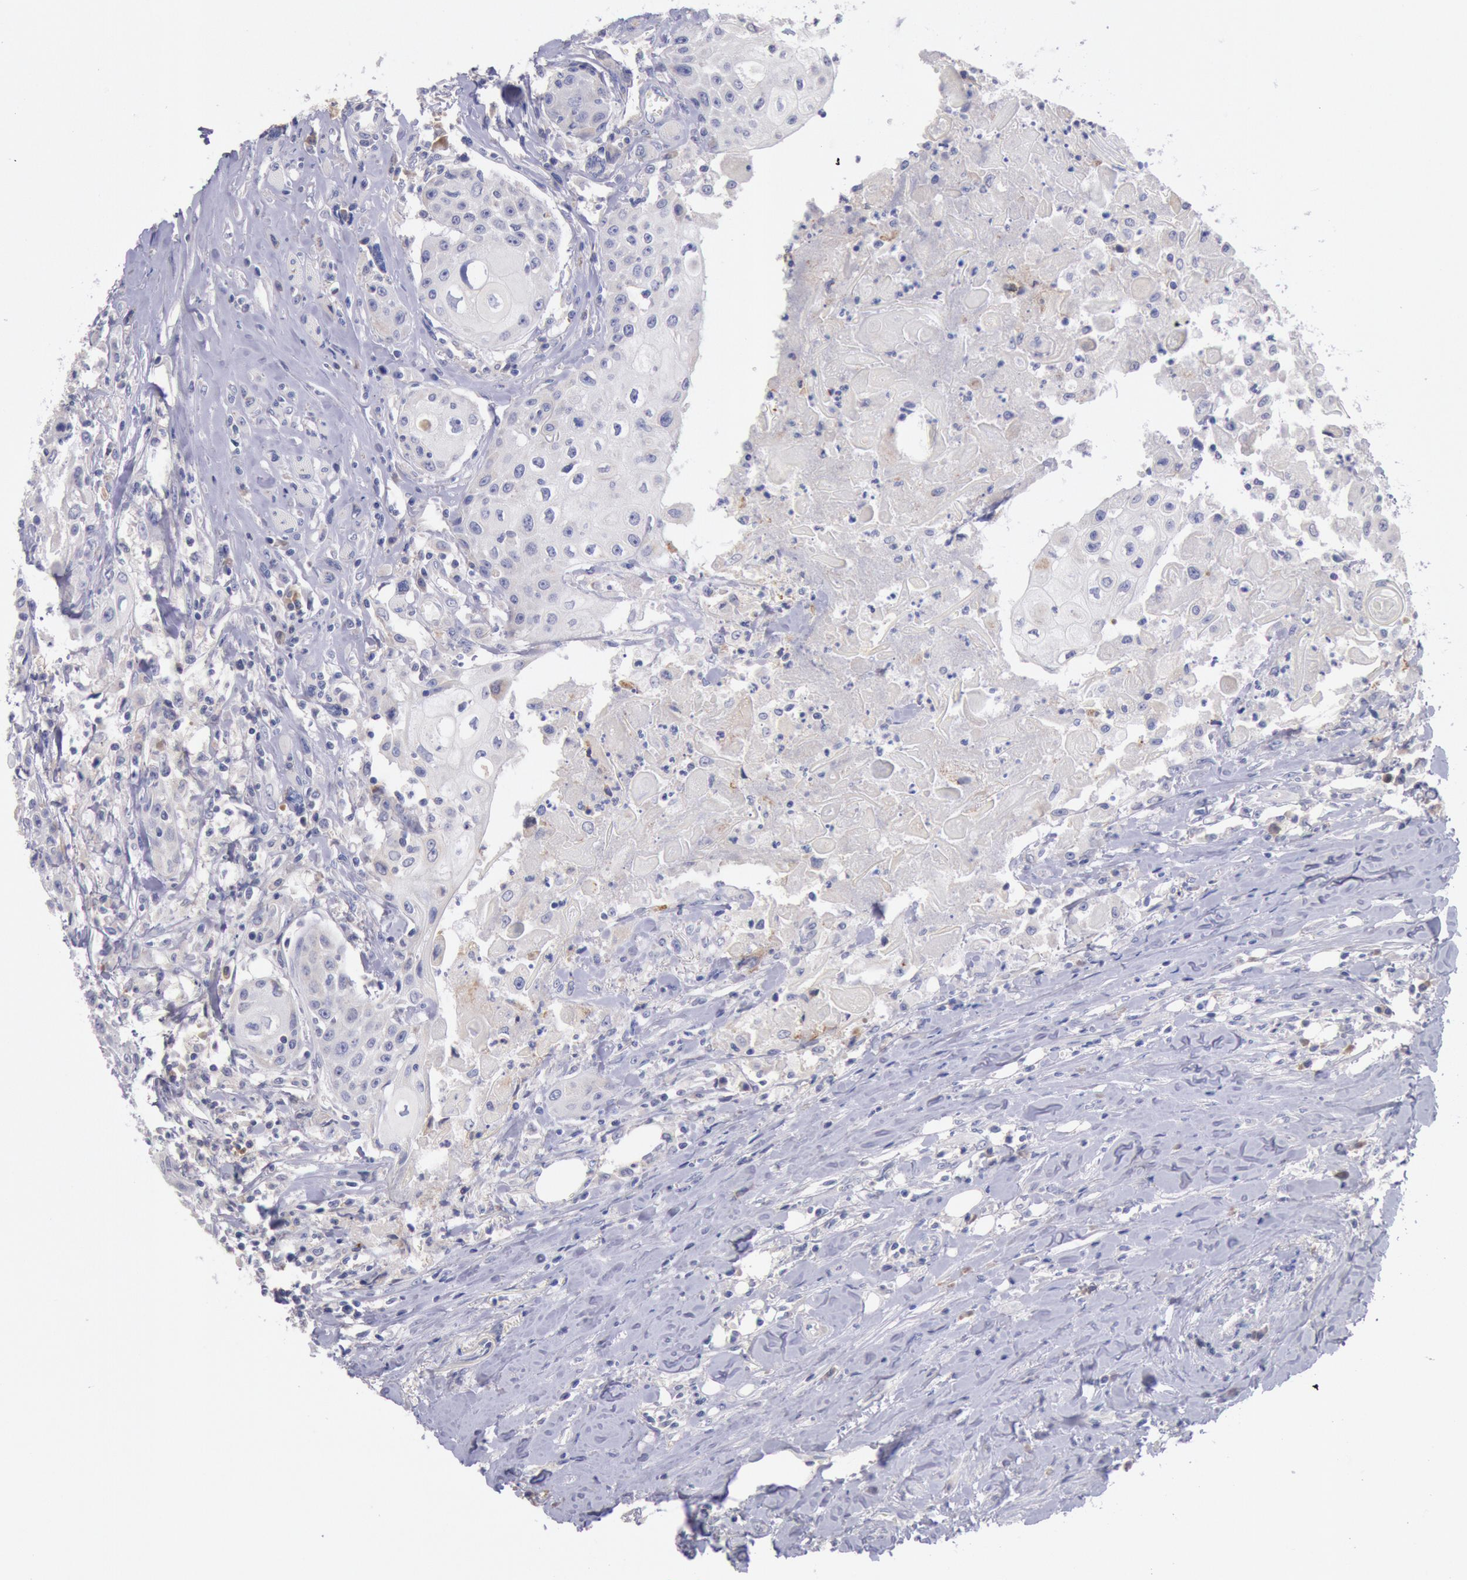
{"staining": {"intensity": "negative", "quantity": "none", "location": "none"}, "tissue": "head and neck cancer", "cell_type": "Tumor cells", "image_type": "cancer", "snomed": [{"axis": "morphology", "description": "Squamous cell carcinoma, NOS"}, {"axis": "topography", "description": "Oral tissue"}, {"axis": "topography", "description": "Head-Neck"}], "caption": "Tumor cells are negative for protein expression in human head and neck squamous cell carcinoma.", "gene": "GAL3ST1", "patient": {"sex": "female", "age": 82}}